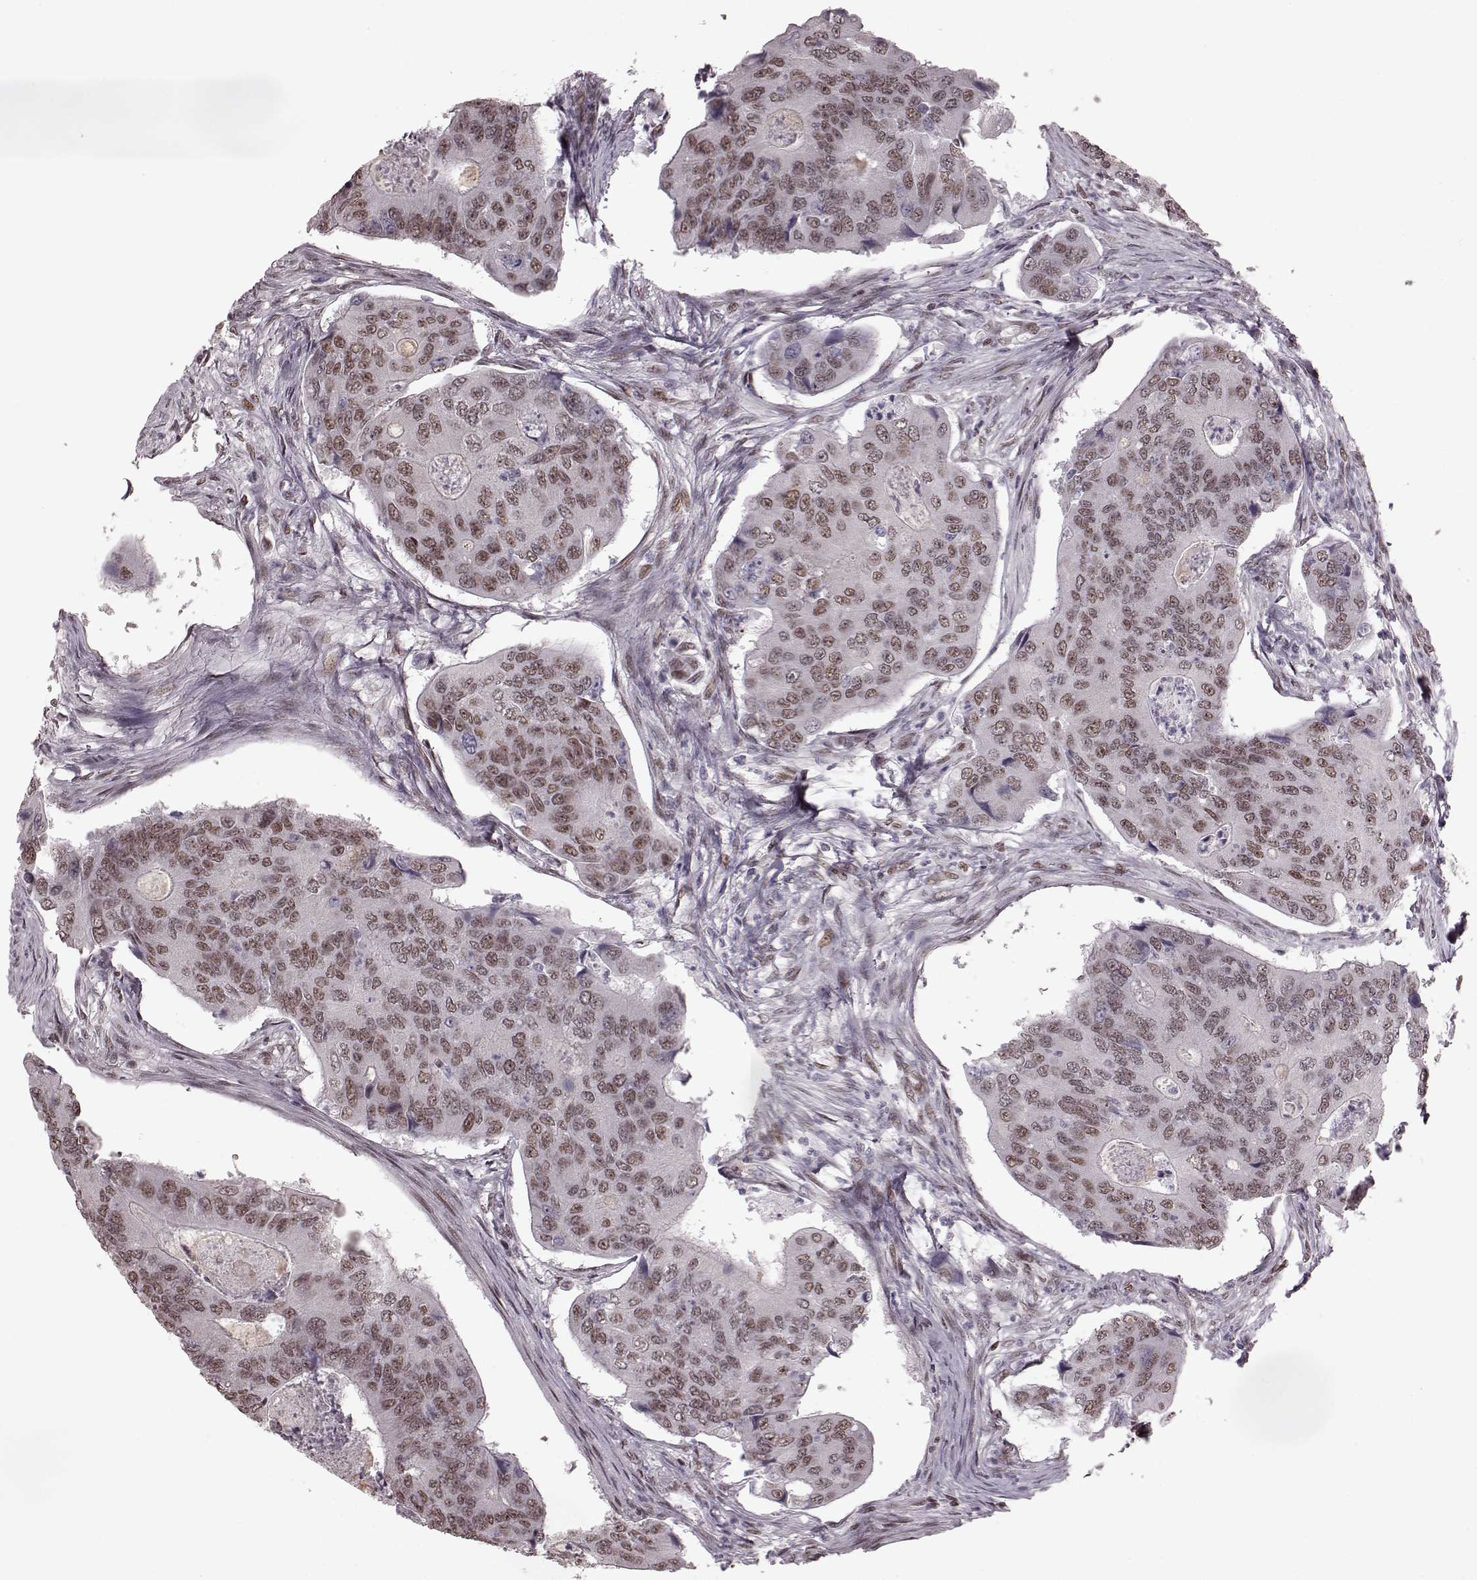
{"staining": {"intensity": "moderate", "quantity": ">75%", "location": "nuclear"}, "tissue": "colorectal cancer", "cell_type": "Tumor cells", "image_type": "cancer", "snomed": [{"axis": "morphology", "description": "Adenocarcinoma, NOS"}, {"axis": "topography", "description": "Colon"}], "caption": "Protein expression analysis of human colorectal adenocarcinoma reveals moderate nuclear positivity in about >75% of tumor cells.", "gene": "NR2C1", "patient": {"sex": "female", "age": 67}}